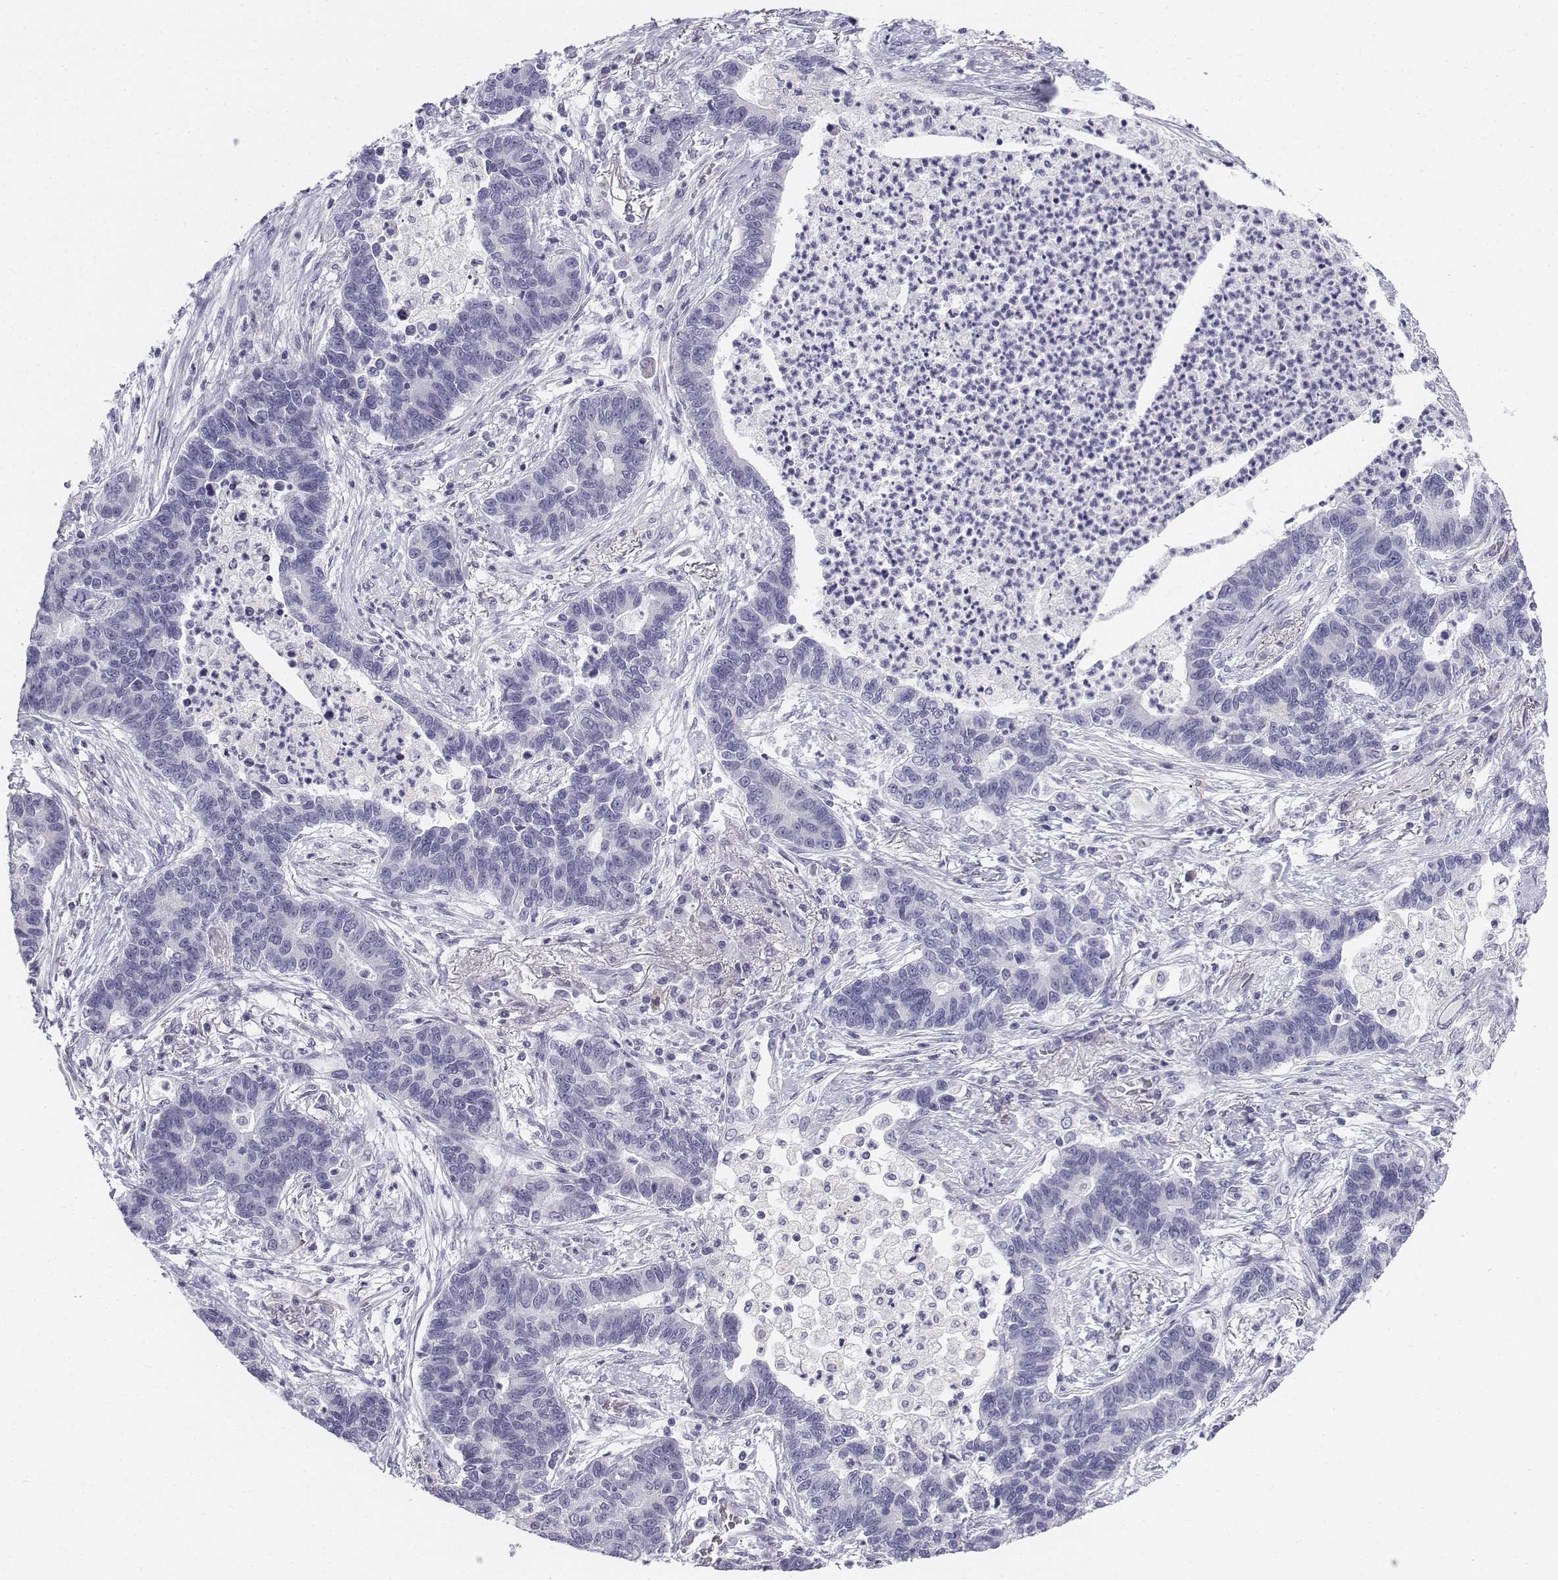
{"staining": {"intensity": "negative", "quantity": "none", "location": "none"}, "tissue": "lung cancer", "cell_type": "Tumor cells", "image_type": "cancer", "snomed": [{"axis": "morphology", "description": "Adenocarcinoma, NOS"}, {"axis": "topography", "description": "Lung"}], "caption": "Immunohistochemical staining of human adenocarcinoma (lung) demonstrates no significant positivity in tumor cells. (DAB (3,3'-diaminobenzidine) immunohistochemistry, high magnification).", "gene": "TH", "patient": {"sex": "female", "age": 57}}